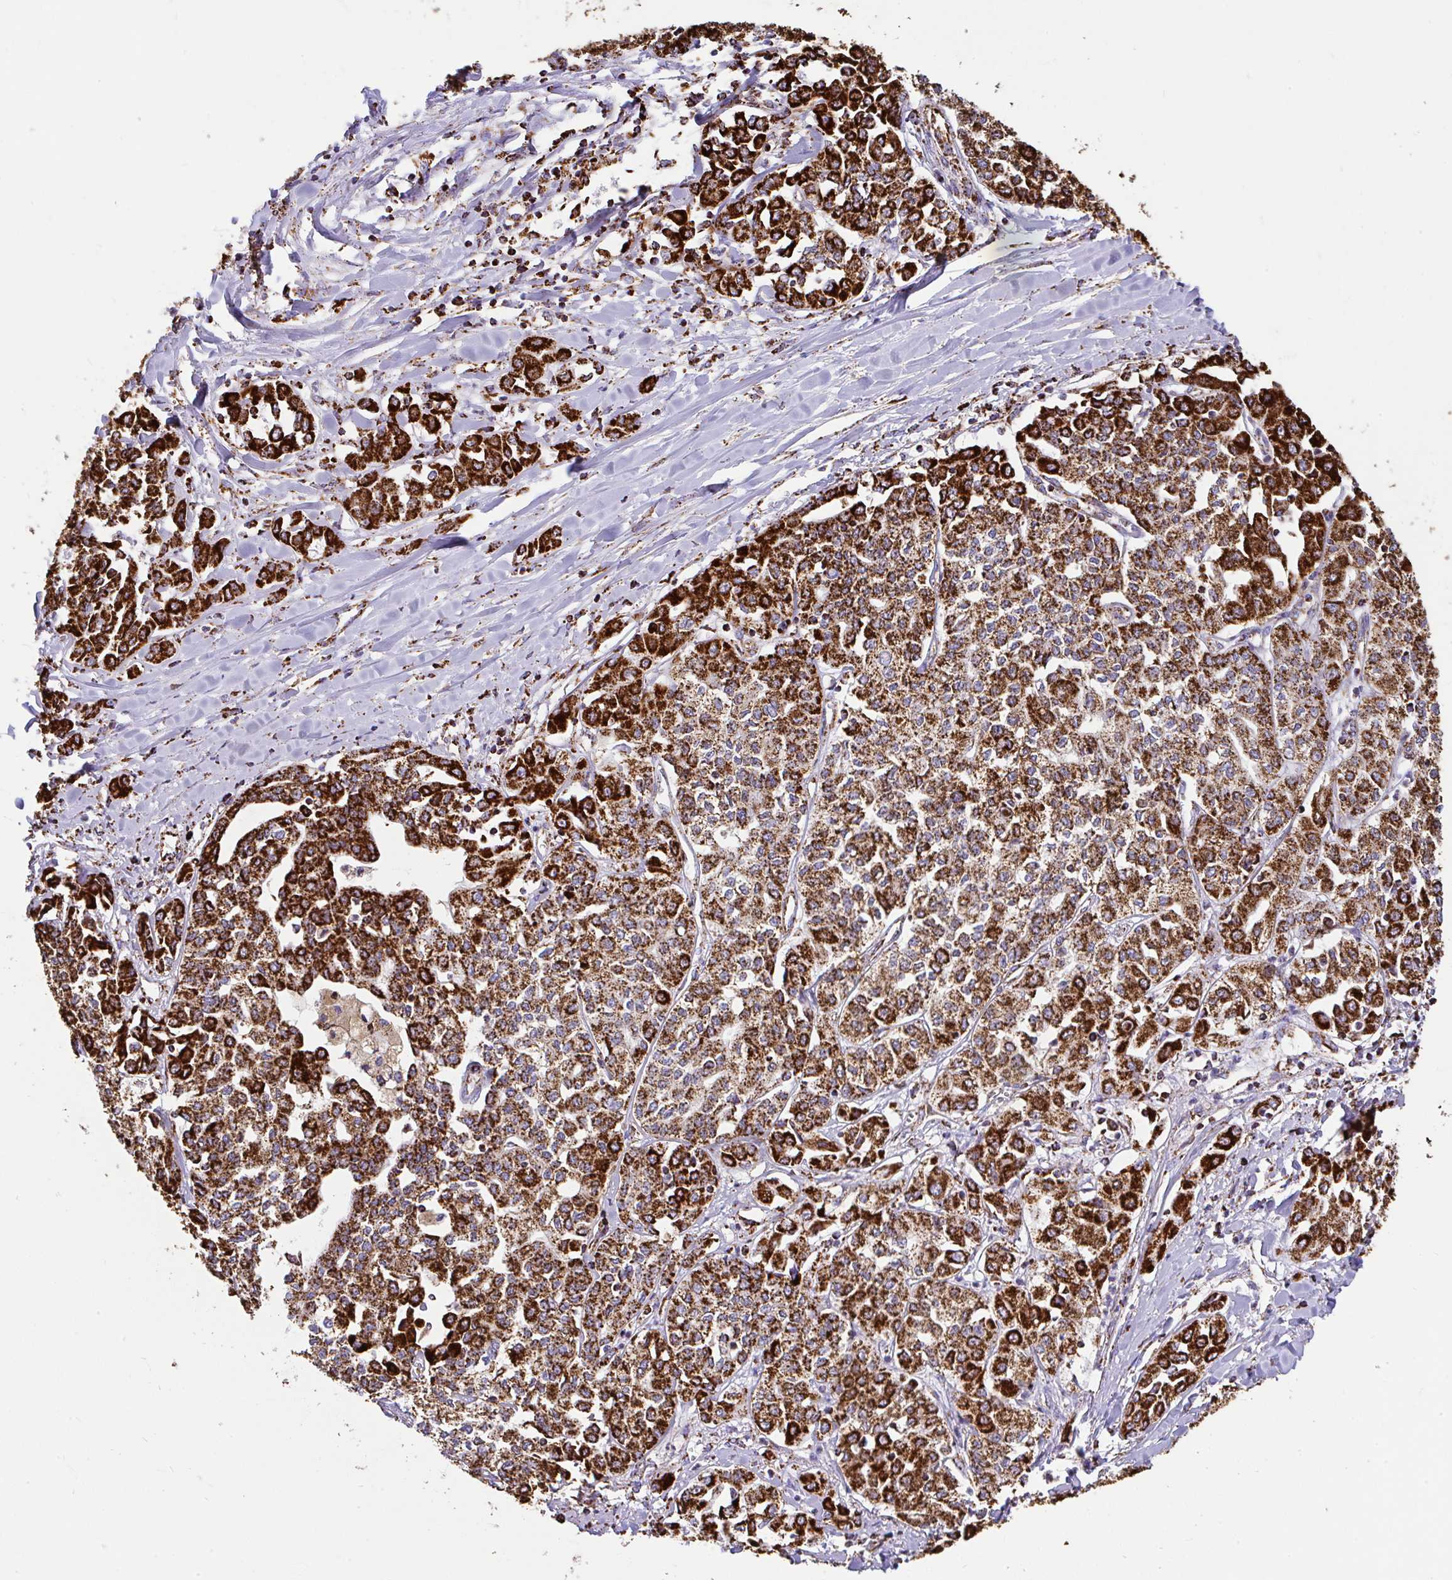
{"staining": {"intensity": "strong", "quantity": ">75%", "location": "cytoplasmic/membranous"}, "tissue": "liver cancer", "cell_type": "Tumor cells", "image_type": "cancer", "snomed": [{"axis": "morphology", "description": "Cholangiocarcinoma"}, {"axis": "topography", "description": "Liver"}], "caption": "Immunohistochemistry staining of liver cancer (cholangiocarcinoma), which exhibits high levels of strong cytoplasmic/membranous expression in about >75% of tumor cells indicating strong cytoplasmic/membranous protein expression. The staining was performed using DAB (brown) for protein detection and nuclei were counterstained in hematoxylin (blue).", "gene": "ANKRD33B", "patient": {"sex": "female", "age": 77}}